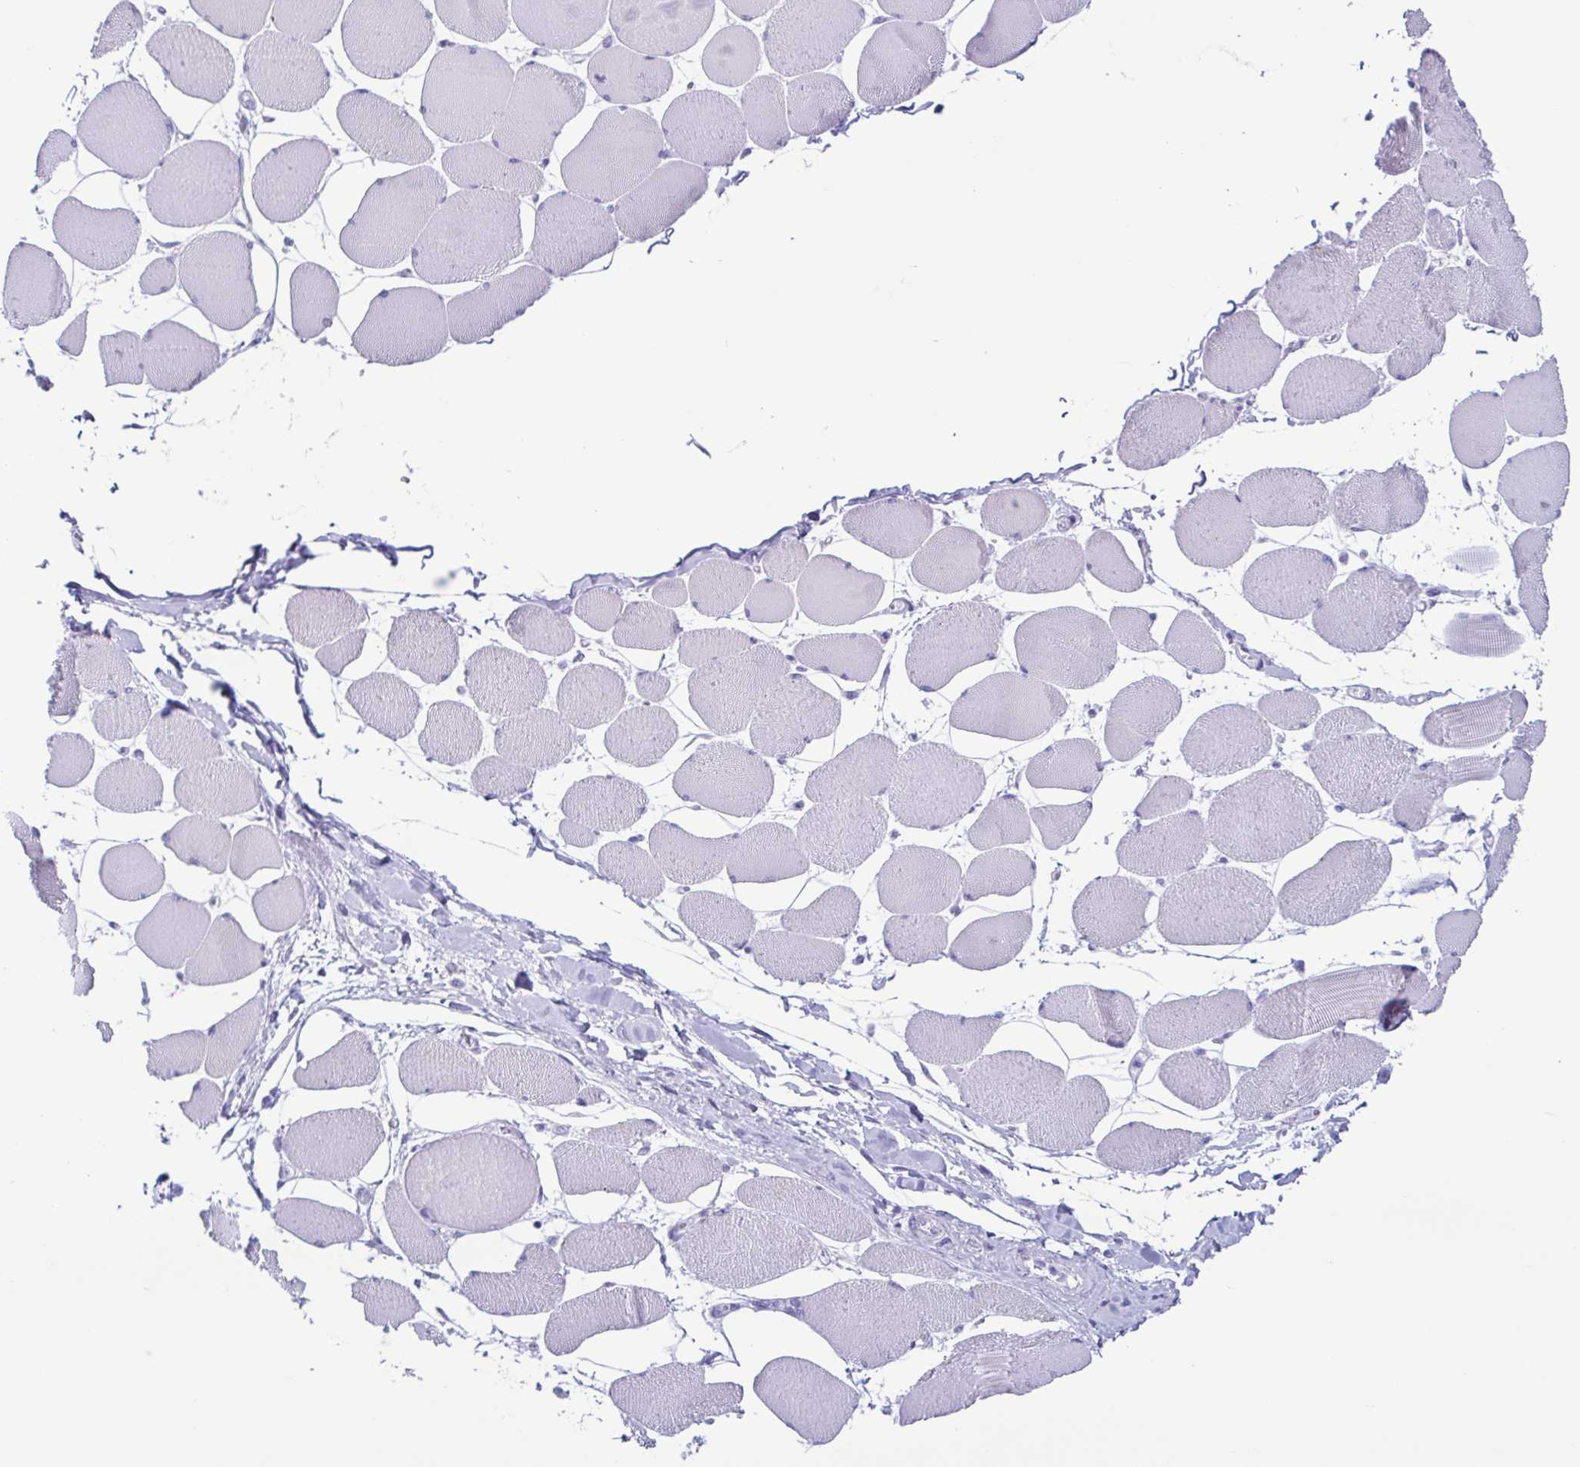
{"staining": {"intensity": "negative", "quantity": "none", "location": "none"}, "tissue": "skeletal muscle", "cell_type": "Myocytes", "image_type": "normal", "snomed": [{"axis": "morphology", "description": "Normal tissue, NOS"}, {"axis": "topography", "description": "Skeletal muscle"}], "caption": "This is an immunohistochemistry photomicrograph of normal skeletal muscle. There is no expression in myocytes.", "gene": "ACTRT3", "patient": {"sex": "female", "age": 75}}